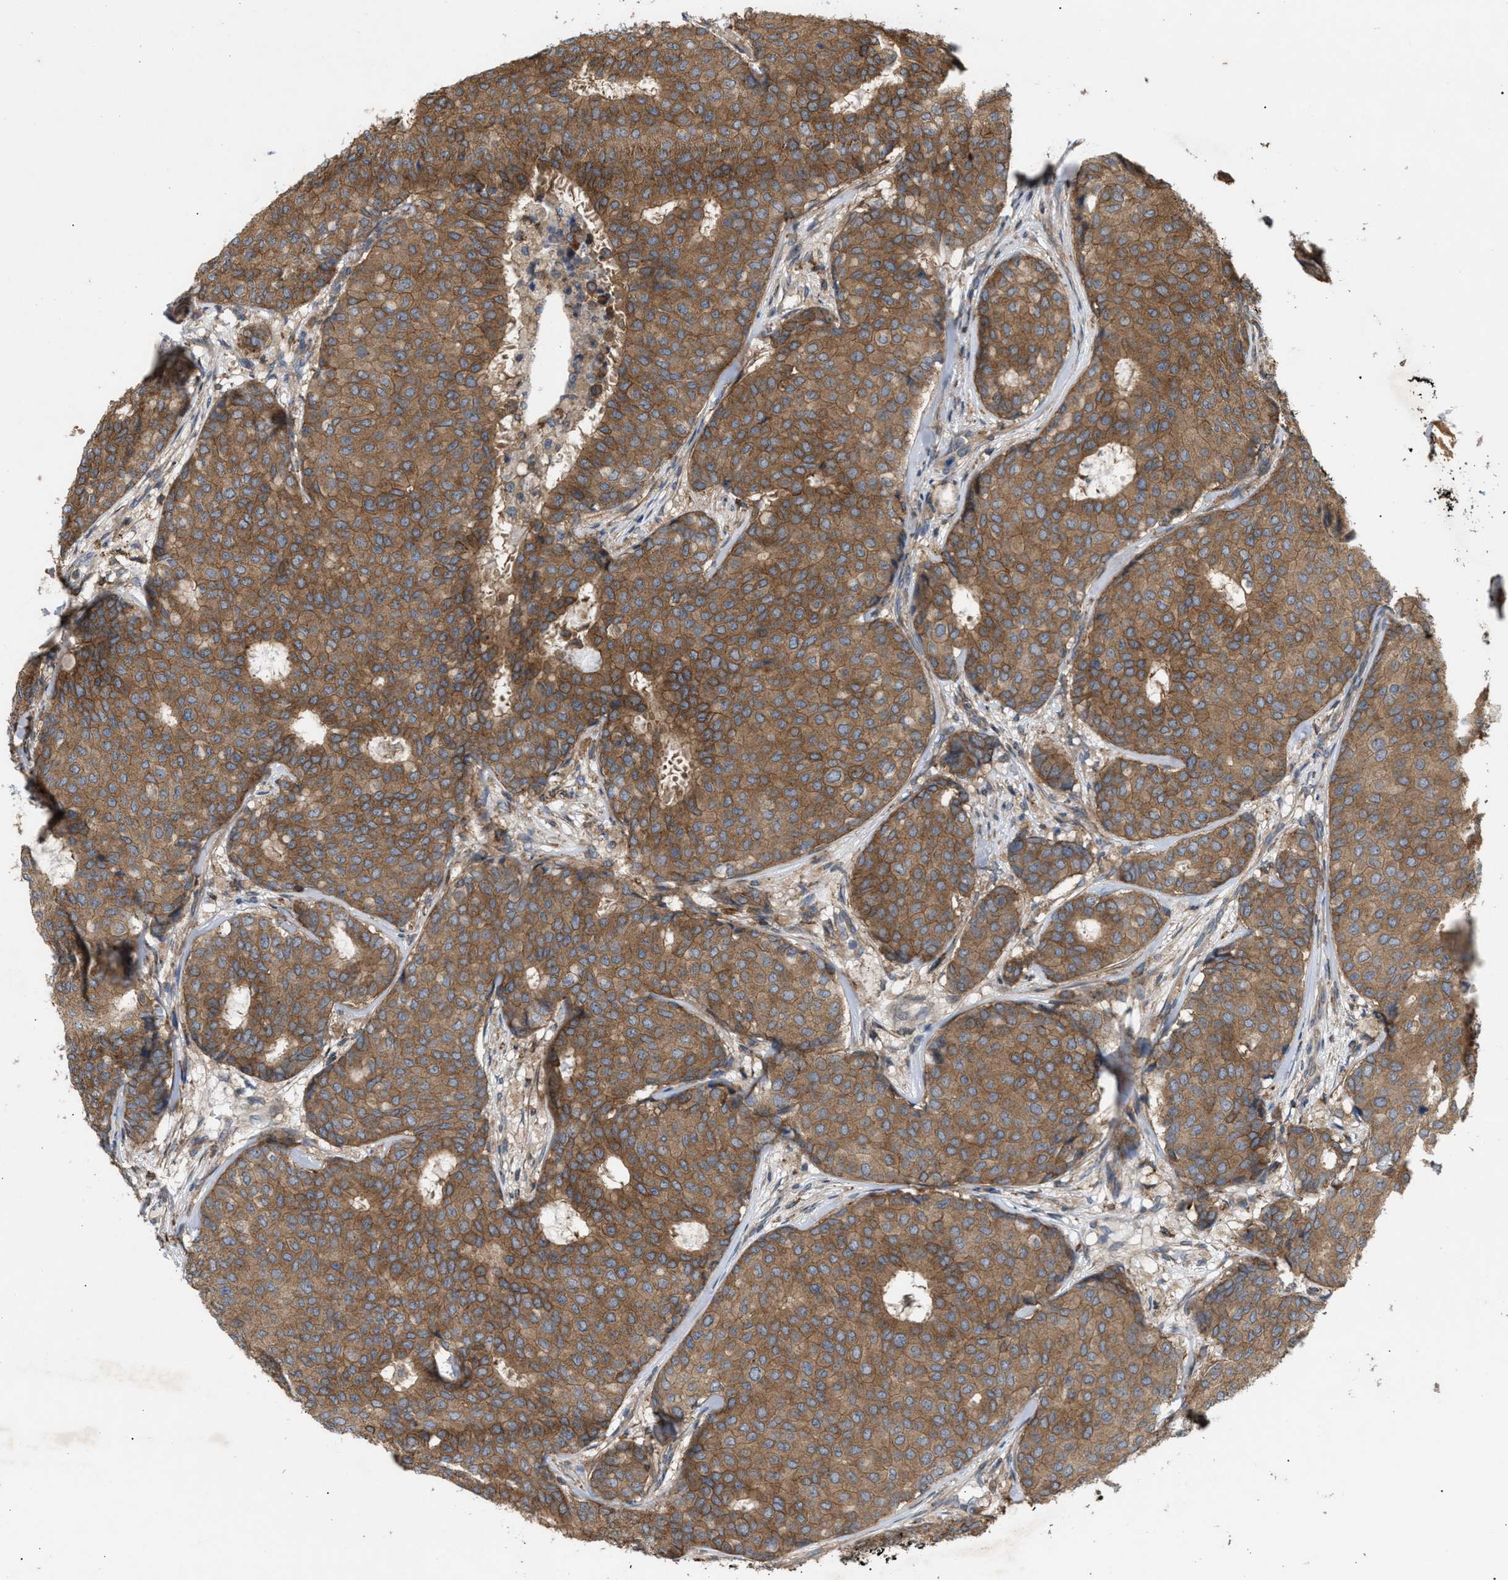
{"staining": {"intensity": "moderate", "quantity": ">75%", "location": "cytoplasmic/membranous"}, "tissue": "breast cancer", "cell_type": "Tumor cells", "image_type": "cancer", "snomed": [{"axis": "morphology", "description": "Duct carcinoma"}, {"axis": "topography", "description": "Breast"}], "caption": "Immunohistochemistry (IHC) (DAB) staining of breast cancer reveals moderate cytoplasmic/membranous protein positivity in about >75% of tumor cells. (Stains: DAB in brown, nuclei in blue, Microscopy: brightfield microscopy at high magnification).", "gene": "GCC1", "patient": {"sex": "female", "age": 75}}